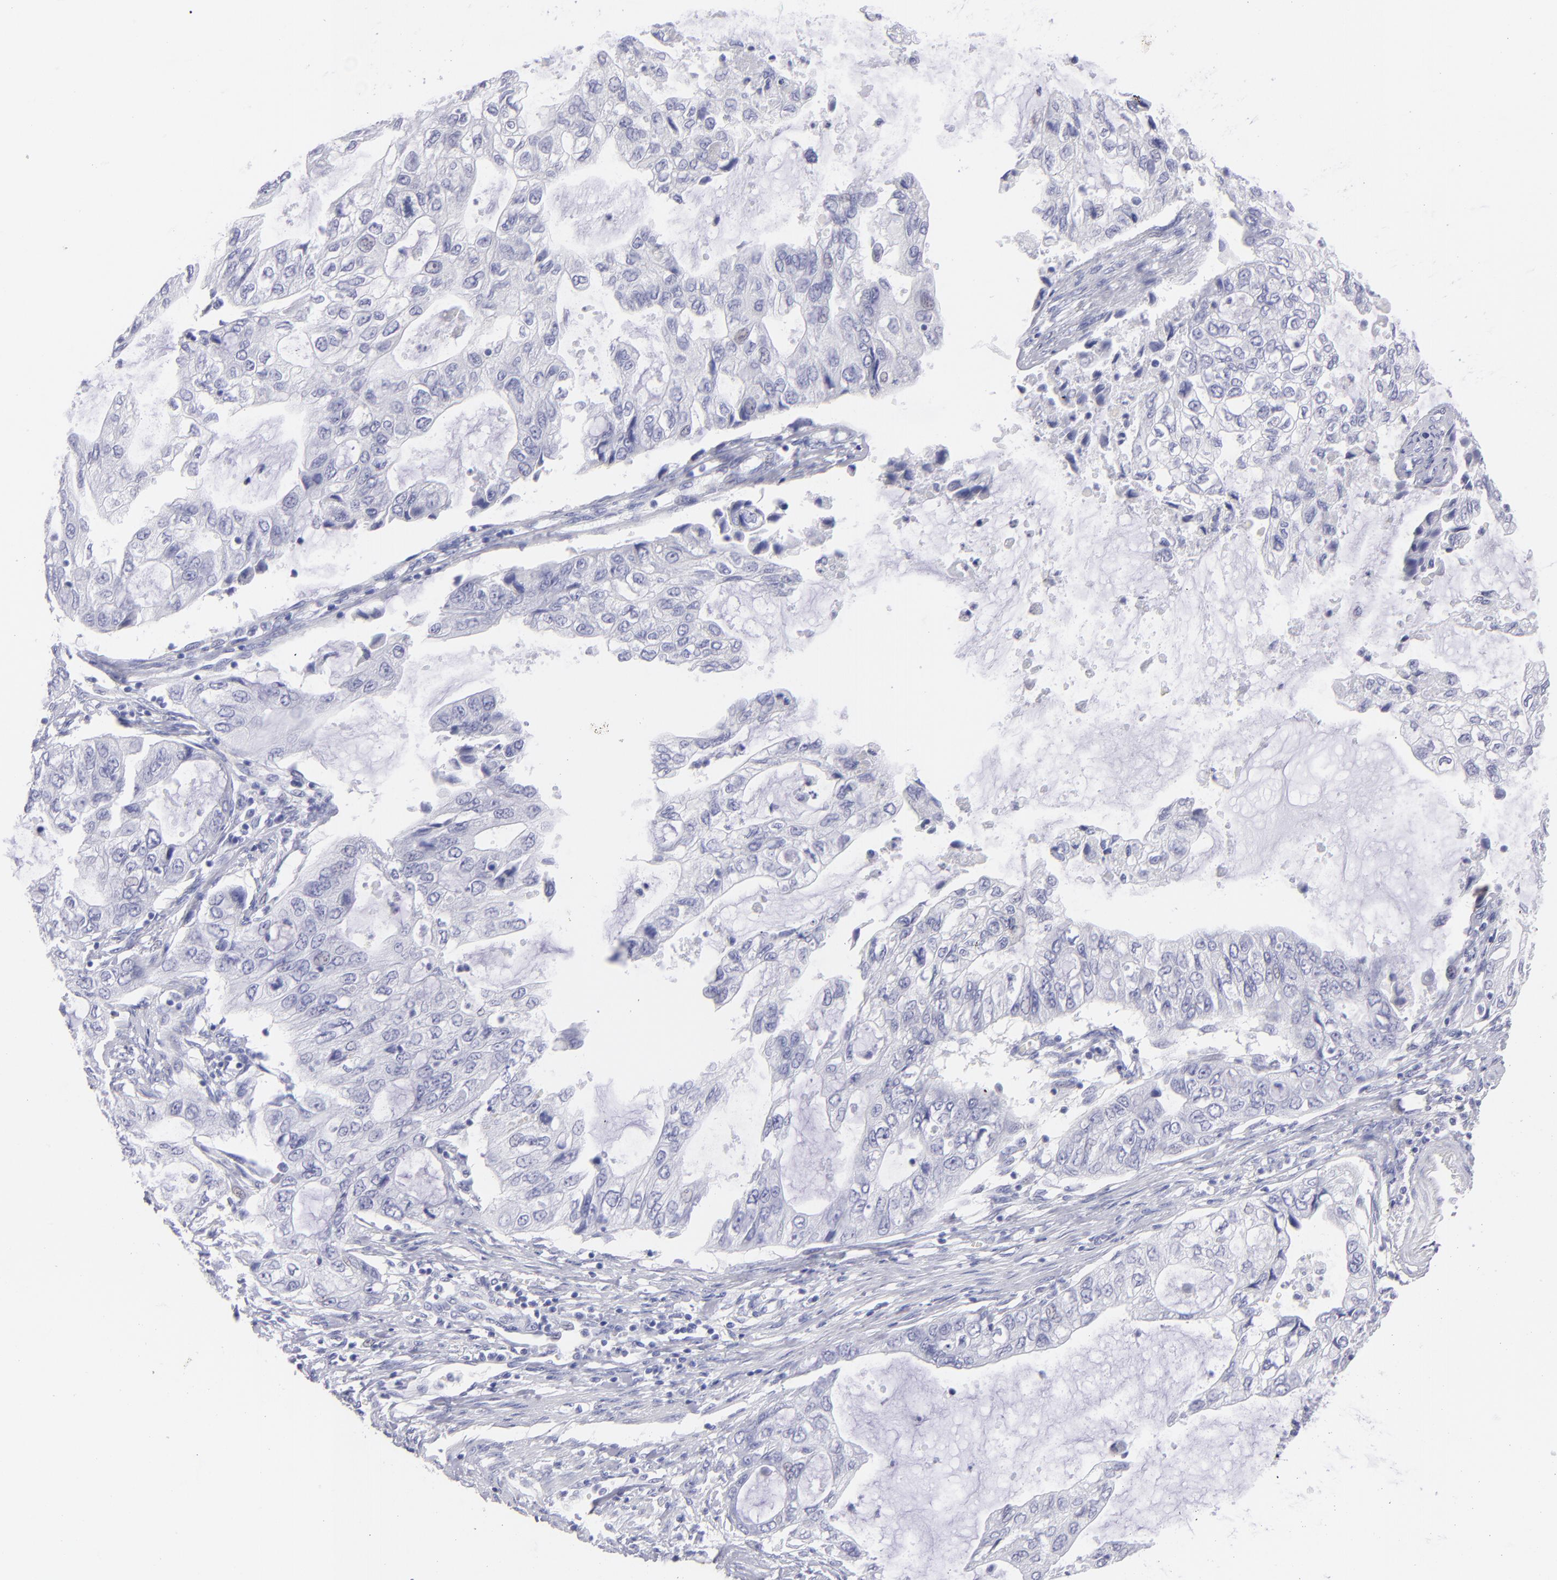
{"staining": {"intensity": "negative", "quantity": "none", "location": "none"}, "tissue": "stomach cancer", "cell_type": "Tumor cells", "image_type": "cancer", "snomed": [{"axis": "morphology", "description": "Adenocarcinoma, NOS"}, {"axis": "topography", "description": "Stomach, upper"}], "caption": "Immunohistochemical staining of adenocarcinoma (stomach) shows no significant positivity in tumor cells.", "gene": "SLC1A2", "patient": {"sex": "female", "age": 52}}